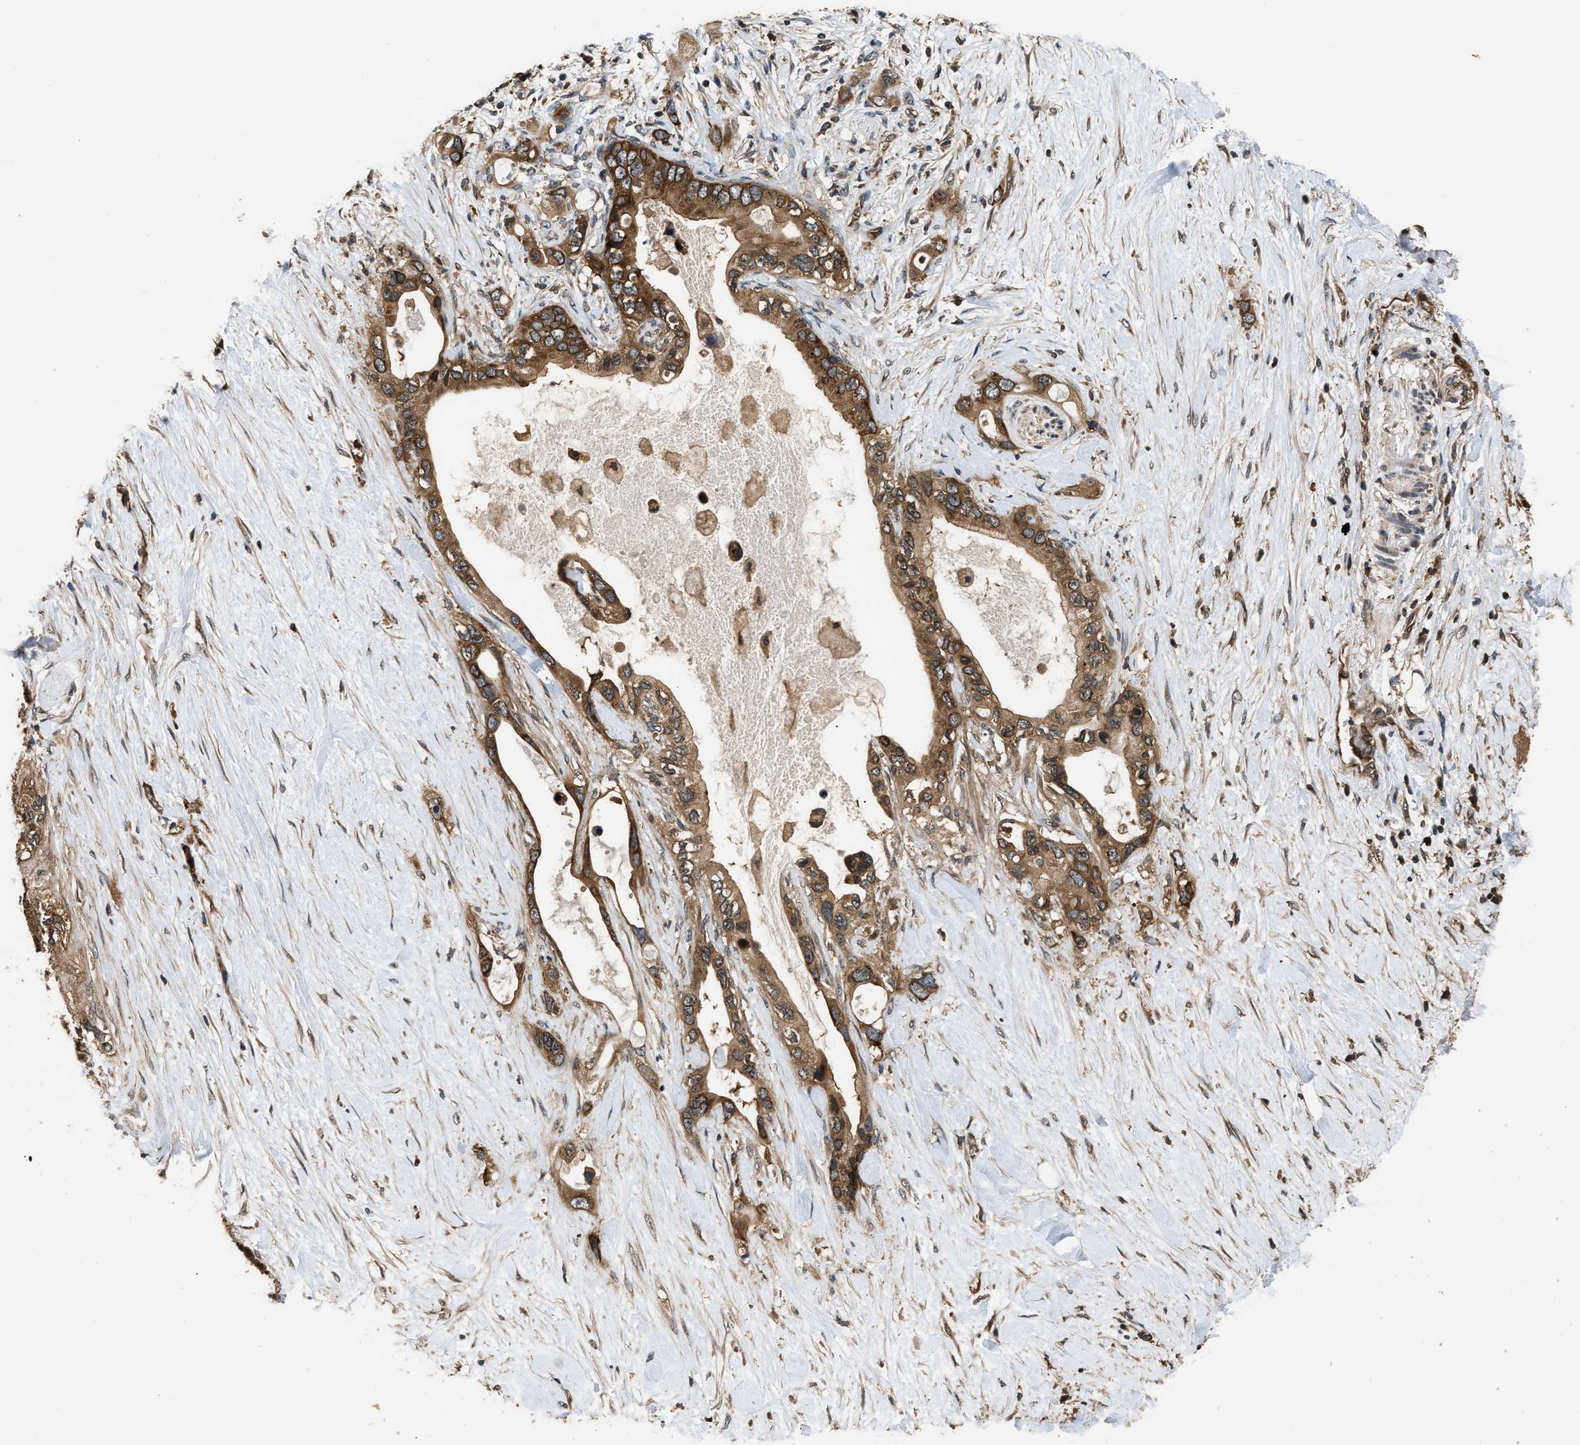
{"staining": {"intensity": "moderate", "quantity": ">75%", "location": "cytoplasmic/membranous"}, "tissue": "pancreatic cancer", "cell_type": "Tumor cells", "image_type": "cancer", "snomed": [{"axis": "morphology", "description": "Adenocarcinoma, NOS"}, {"axis": "topography", "description": "Pancreas"}], "caption": "Human adenocarcinoma (pancreatic) stained with a protein marker reveals moderate staining in tumor cells.", "gene": "DNAJC2", "patient": {"sex": "female", "age": 56}}